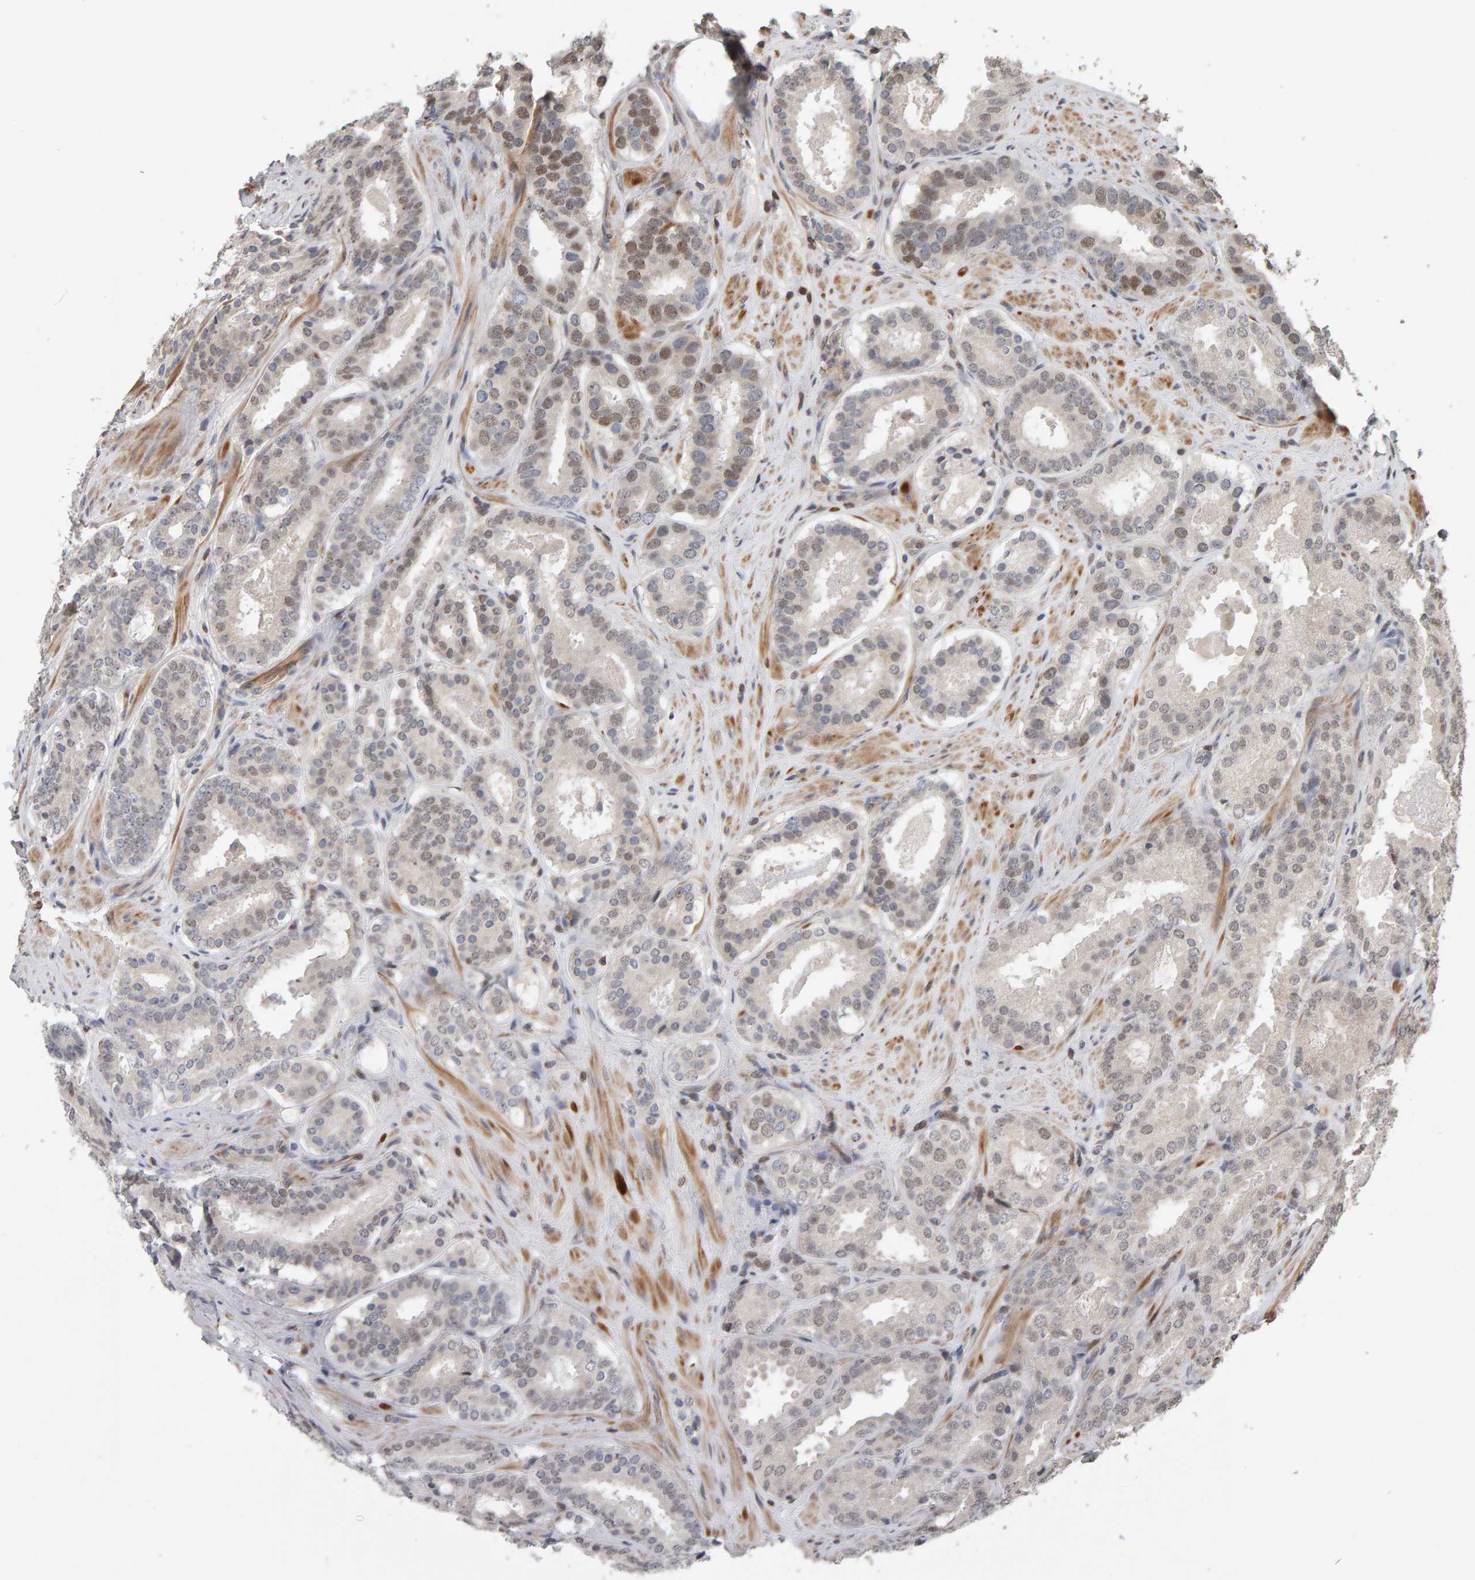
{"staining": {"intensity": "weak", "quantity": "<25%", "location": "nuclear"}, "tissue": "prostate cancer", "cell_type": "Tumor cells", "image_type": "cancer", "snomed": [{"axis": "morphology", "description": "Adenocarcinoma, Low grade"}, {"axis": "topography", "description": "Prostate"}], "caption": "Image shows no significant protein staining in tumor cells of low-grade adenocarcinoma (prostate).", "gene": "TEFM", "patient": {"sex": "male", "age": 69}}